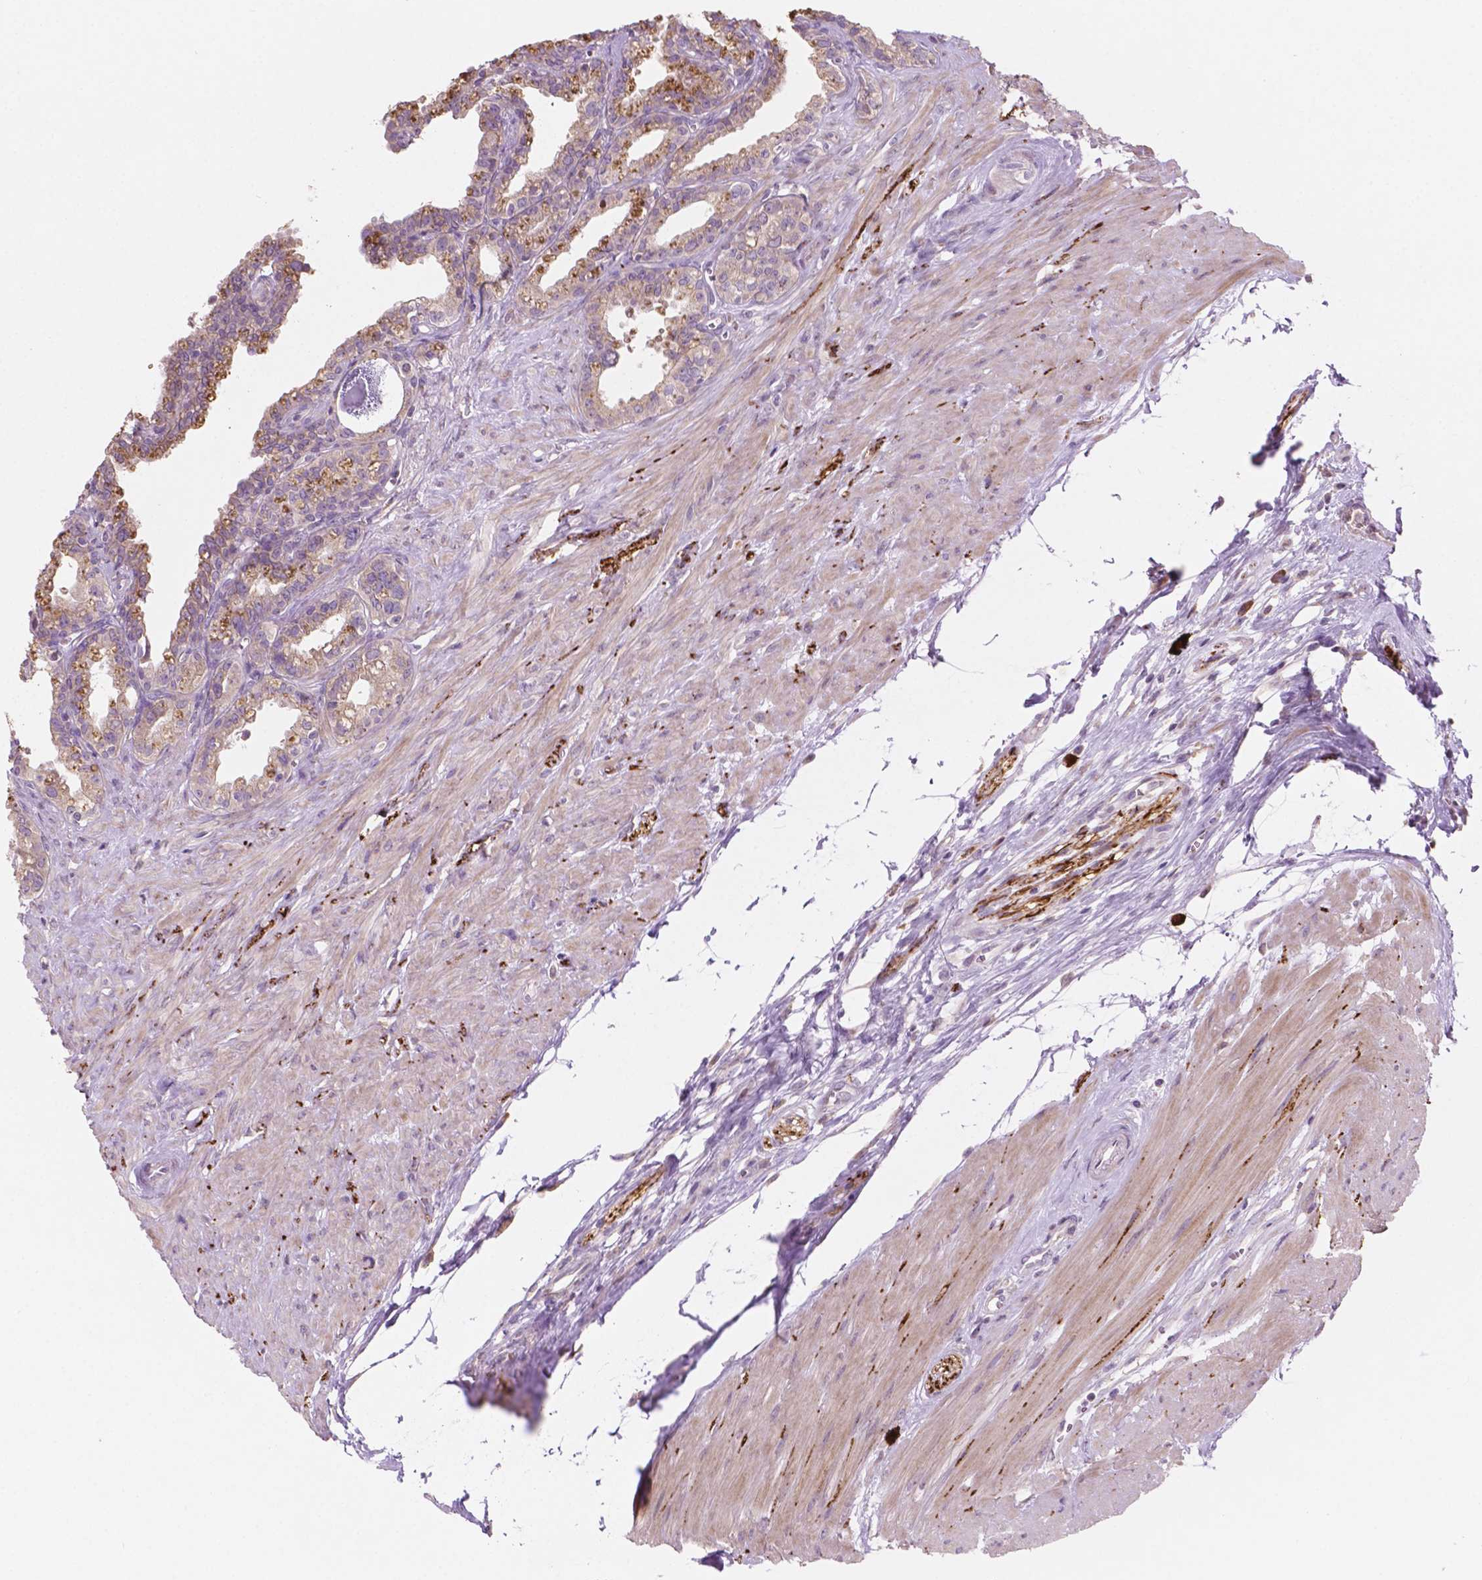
{"staining": {"intensity": "weak", "quantity": "<25%", "location": "cytoplasmic/membranous"}, "tissue": "seminal vesicle", "cell_type": "Glandular cells", "image_type": "normal", "snomed": [{"axis": "morphology", "description": "Normal tissue, NOS"}, {"axis": "morphology", "description": "Urothelial carcinoma, NOS"}, {"axis": "topography", "description": "Urinary bladder"}, {"axis": "topography", "description": "Seminal veicle"}], "caption": "A high-resolution histopathology image shows IHC staining of normal seminal vesicle, which exhibits no significant expression in glandular cells. The staining was performed using DAB to visualize the protein expression in brown, while the nuclei were stained in blue with hematoxylin (Magnification: 20x).", "gene": "LRP1B", "patient": {"sex": "male", "age": 76}}